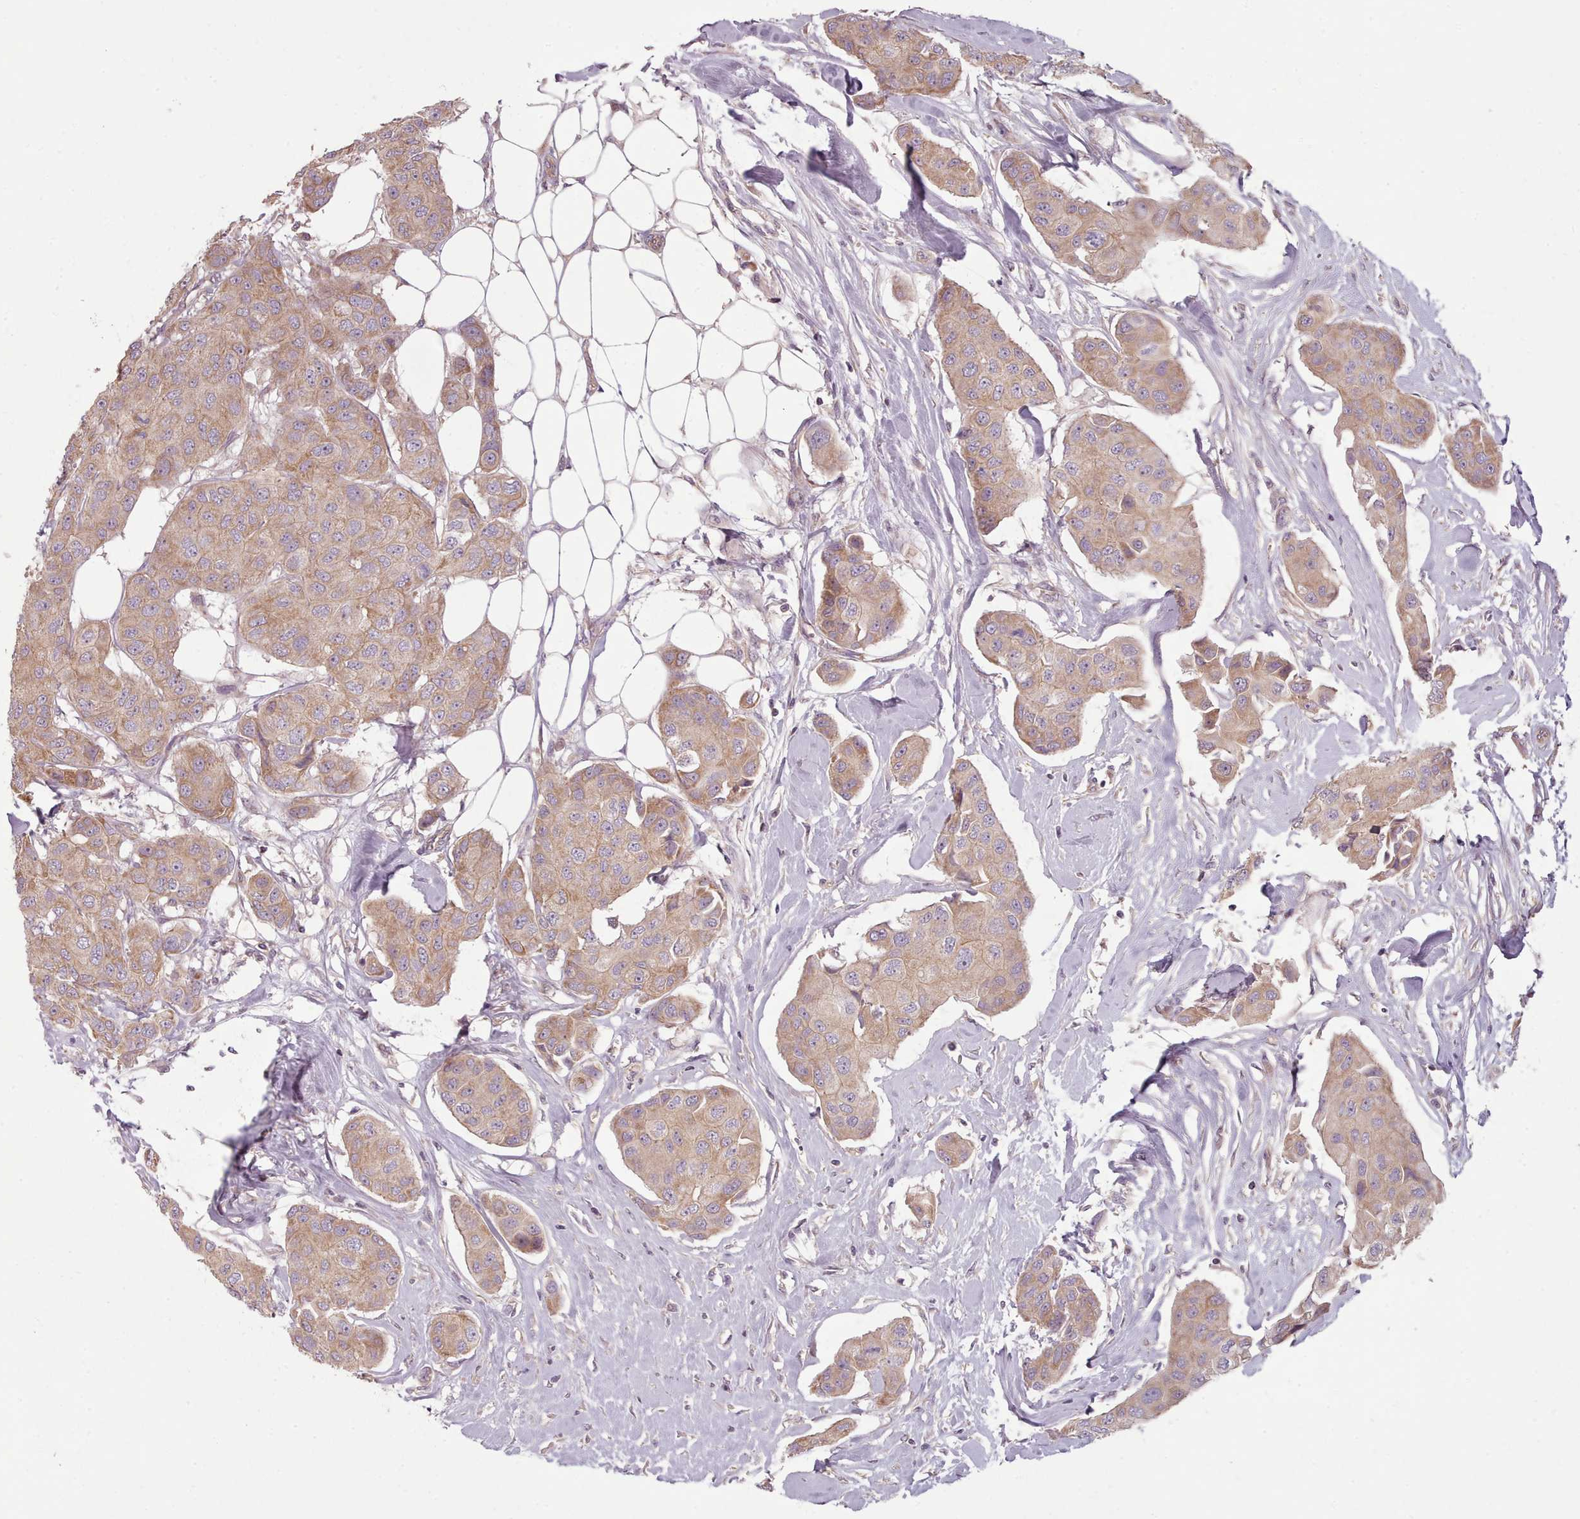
{"staining": {"intensity": "moderate", "quantity": ">75%", "location": "cytoplasmic/membranous"}, "tissue": "breast cancer", "cell_type": "Tumor cells", "image_type": "cancer", "snomed": [{"axis": "morphology", "description": "Duct carcinoma"}, {"axis": "topography", "description": "Breast"}, {"axis": "topography", "description": "Lymph node"}], "caption": "Immunohistochemical staining of breast cancer displays medium levels of moderate cytoplasmic/membranous protein positivity in about >75% of tumor cells. The protein of interest is shown in brown color, while the nuclei are stained blue.", "gene": "NT5DC2", "patient": {"sex": "female", "age": 80}}